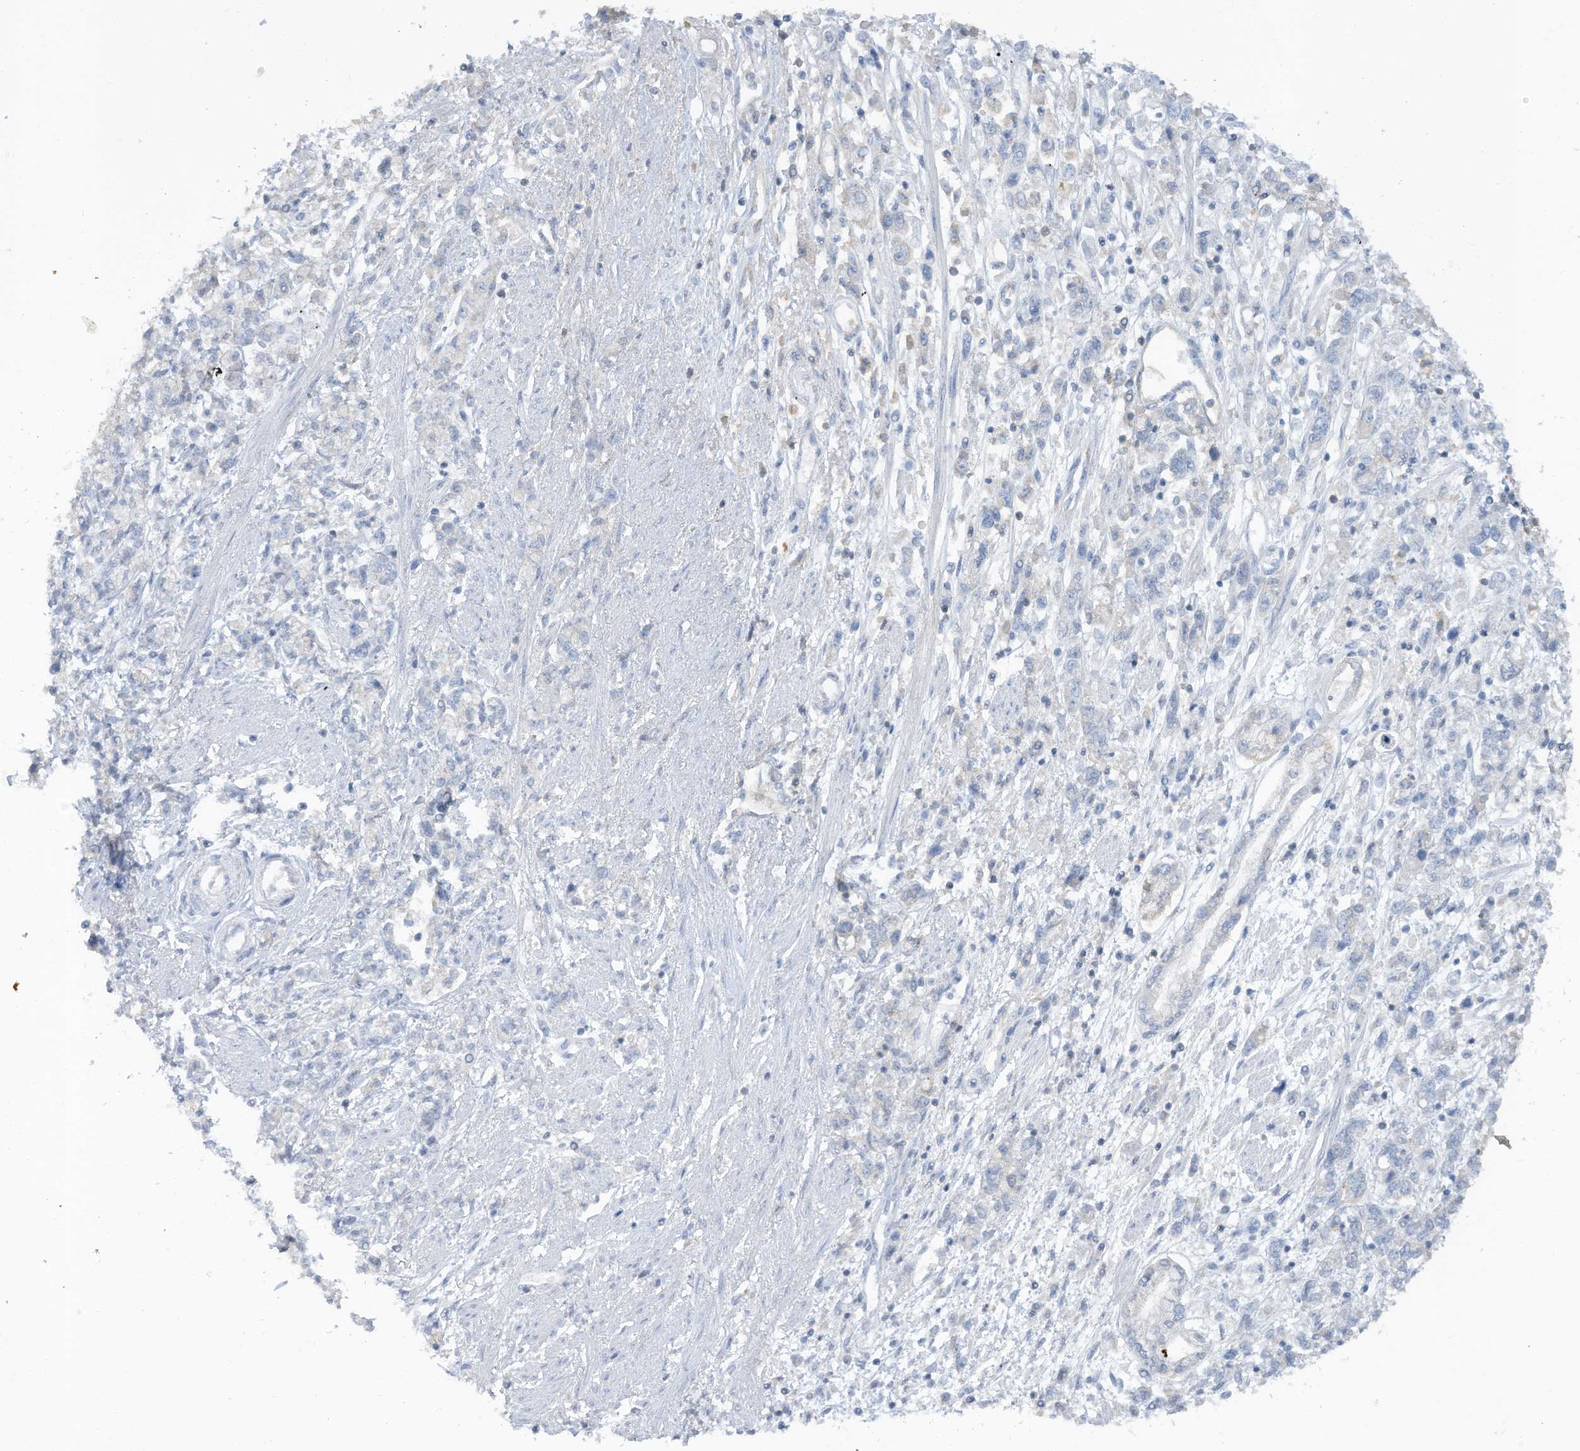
{"staining": {"intensity": "negative", "quantity": "none", "location": "none"}, "tissue": "stomach cancer", "cell_type": "Tumor cells", "image_type": "cancer", "snomed": [{"axis": "morphology", "description": "Adenocarcinoma, NOS"}, {"axis": "topography", "description": "Stomach"}], "caption": "Tumor cells are negative for protein expression in human stomach adenocarcinoma.", "gene": "HAS3", "patient": {"sex": "female", "age": 76}}